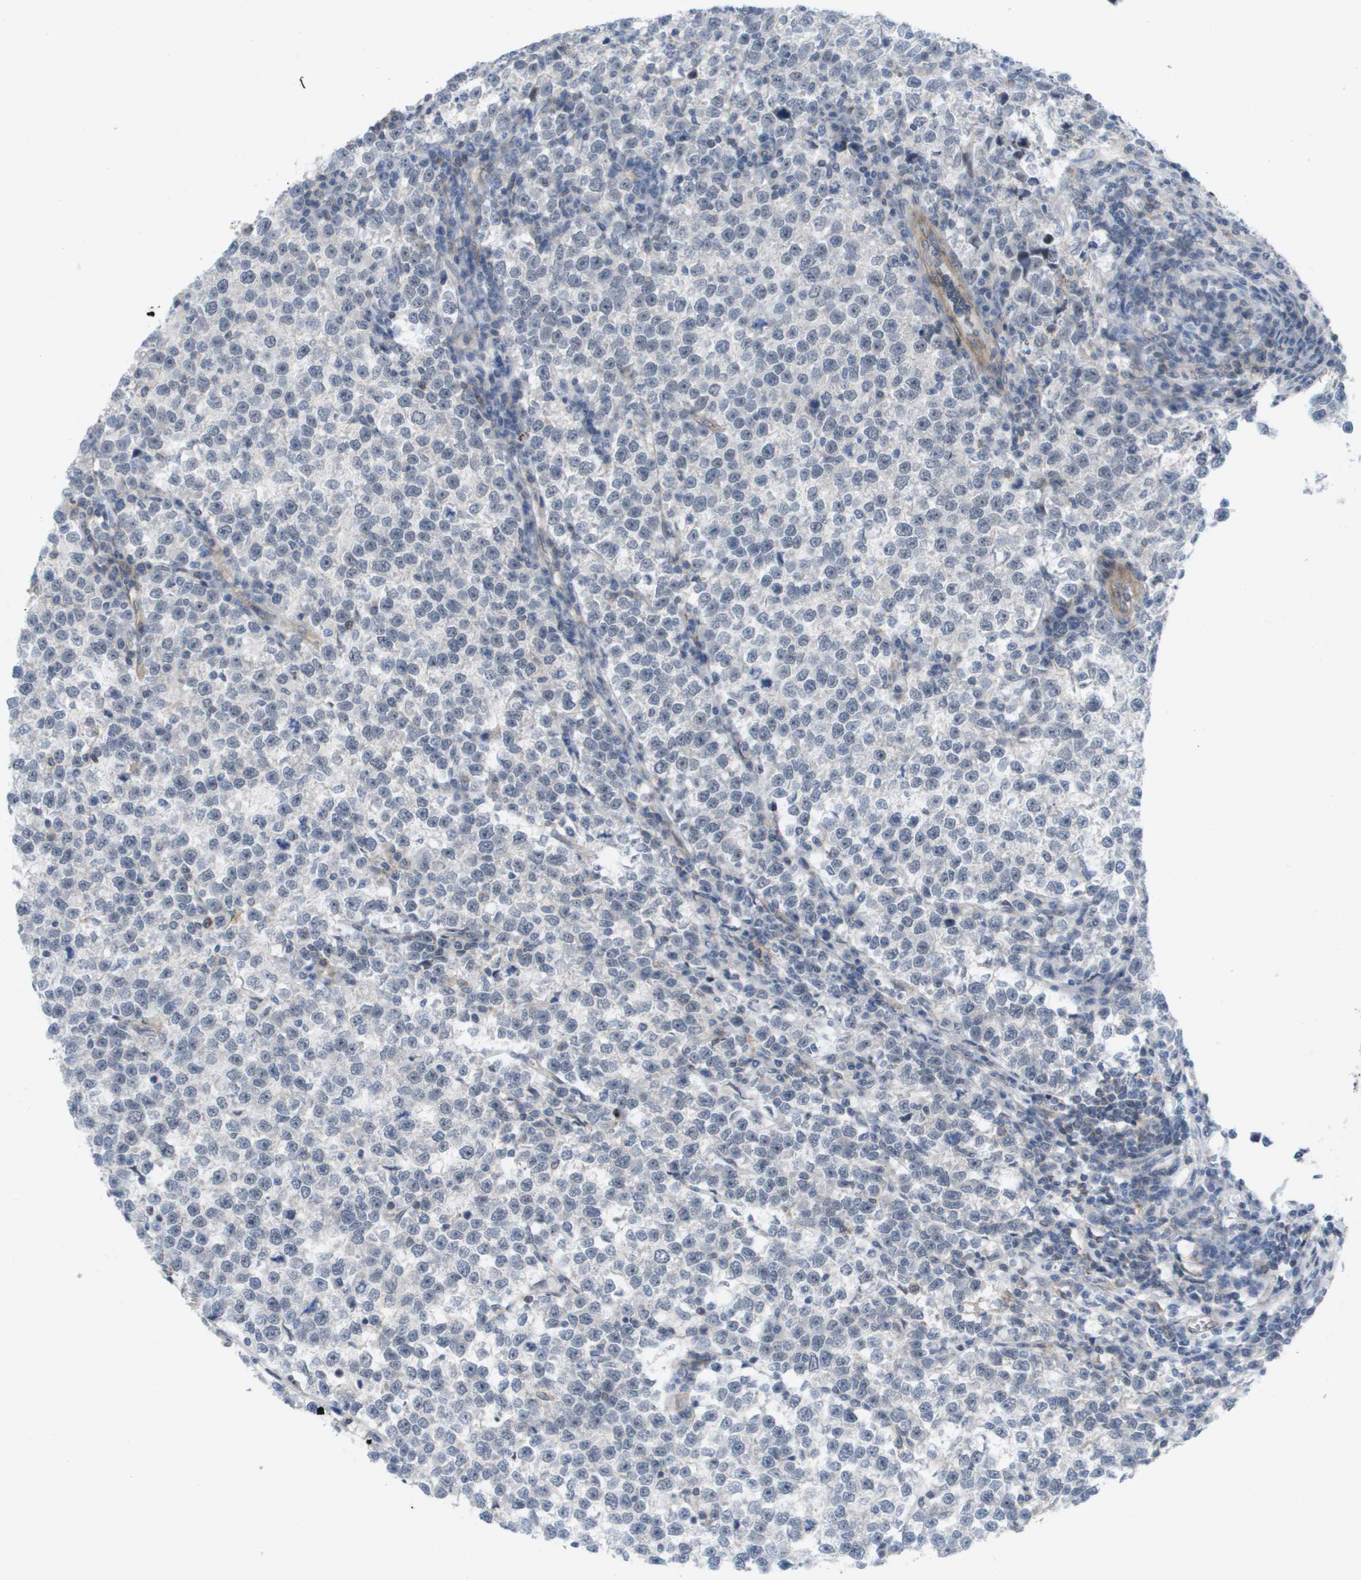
{"staining": {"intensity": "negative", "quantity": "none", "location": "none"}, "tissue": "testis cancer", "cell_type": "Tumor cells", "image_type": "cancer", "snomed": [{"axis": "morphology", "description": "Normal tissue, NOS"}, {"axis": "morphology", "description": "Seminoma, NOS"}, {"axis": "topography", "description": "Testis"}], "caption": "Tumor cells are negative for protein expression in human testis cancer (seminoma).", "gene": "MTARC2", "patient": {"sex": "male", "age": 43}}